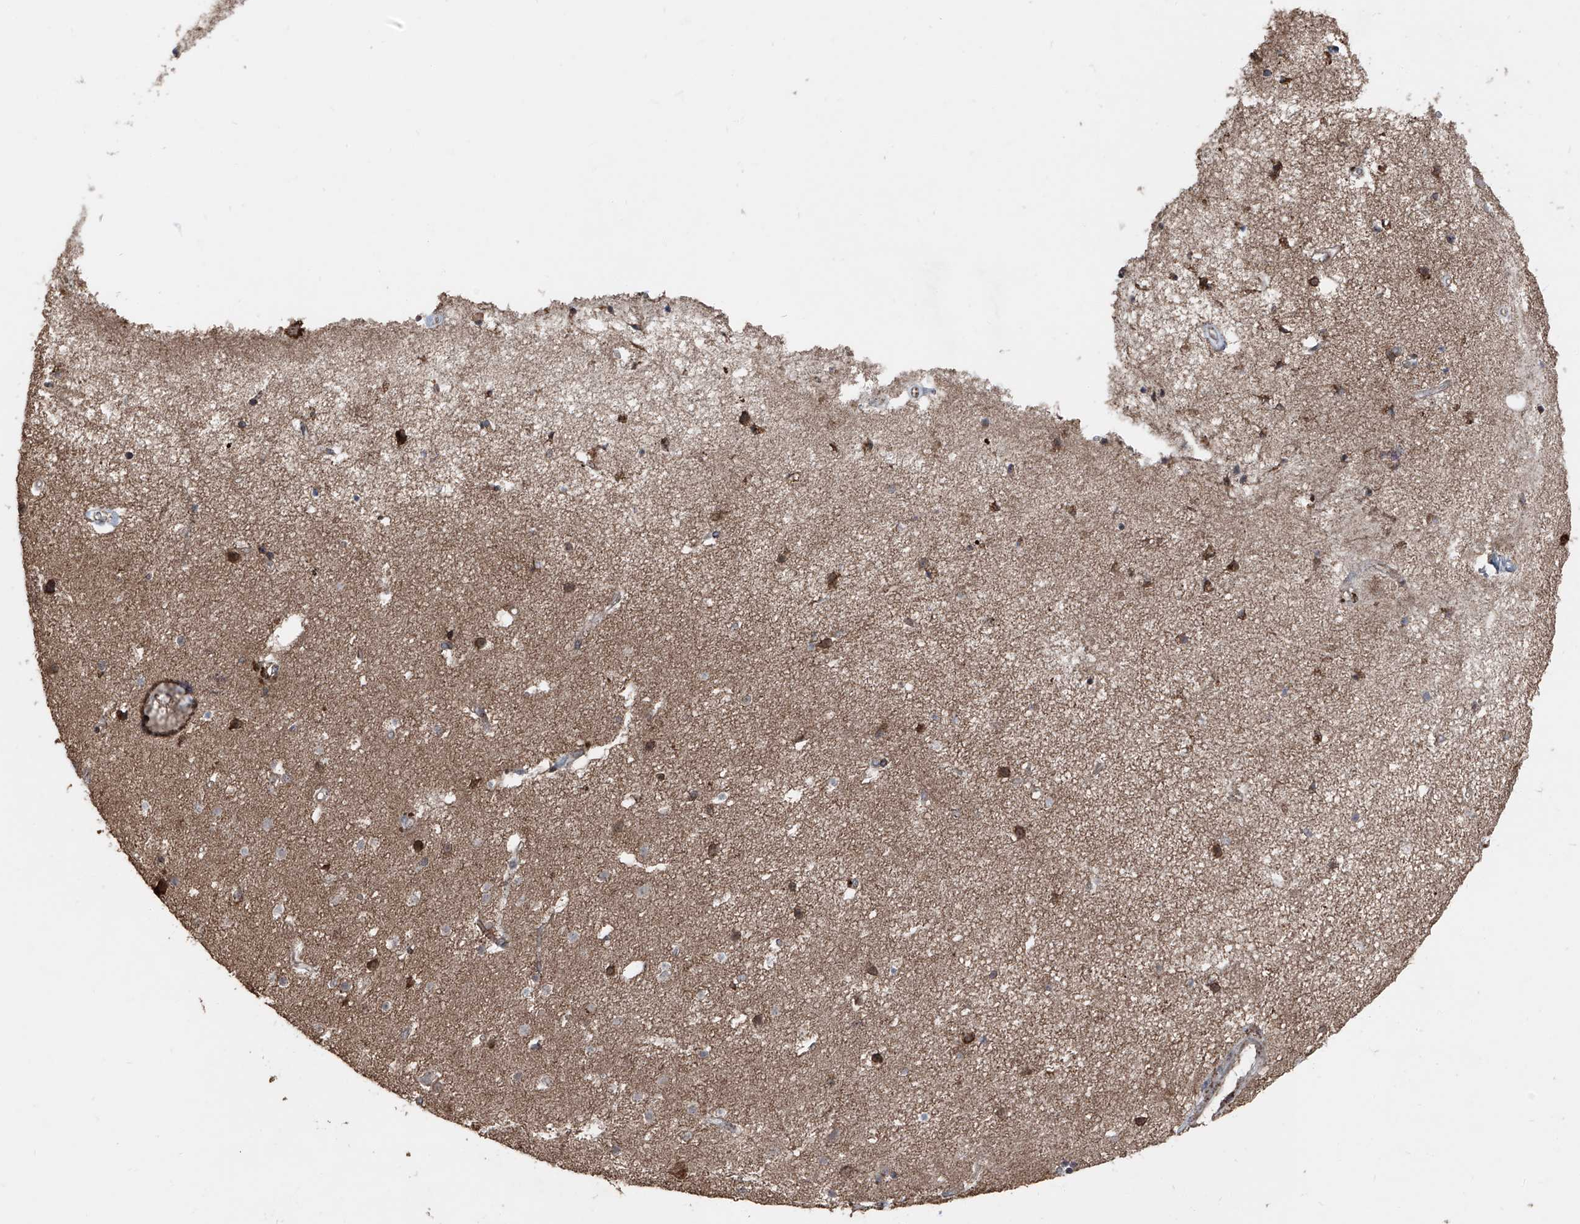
{"staining": {"intensity": "negative", "quantity": "none", "location": "none"}, "tissue": "cerebral cortex", "cell_type": "Endothelial cells", "image_type": "normal", "snomed": [{"axis": "morphology", "description": "Normal tissue, NOS"}, {"axis": "topography", "description": "Cerebral cortex"}], "caption": "Human cerebral cortex stained for a protein using immunohistochemistry (IHC) displays no positivity in endothelial cells.", "gene": "LIMK1", "patient": {"sex": "male", "age": 54}}